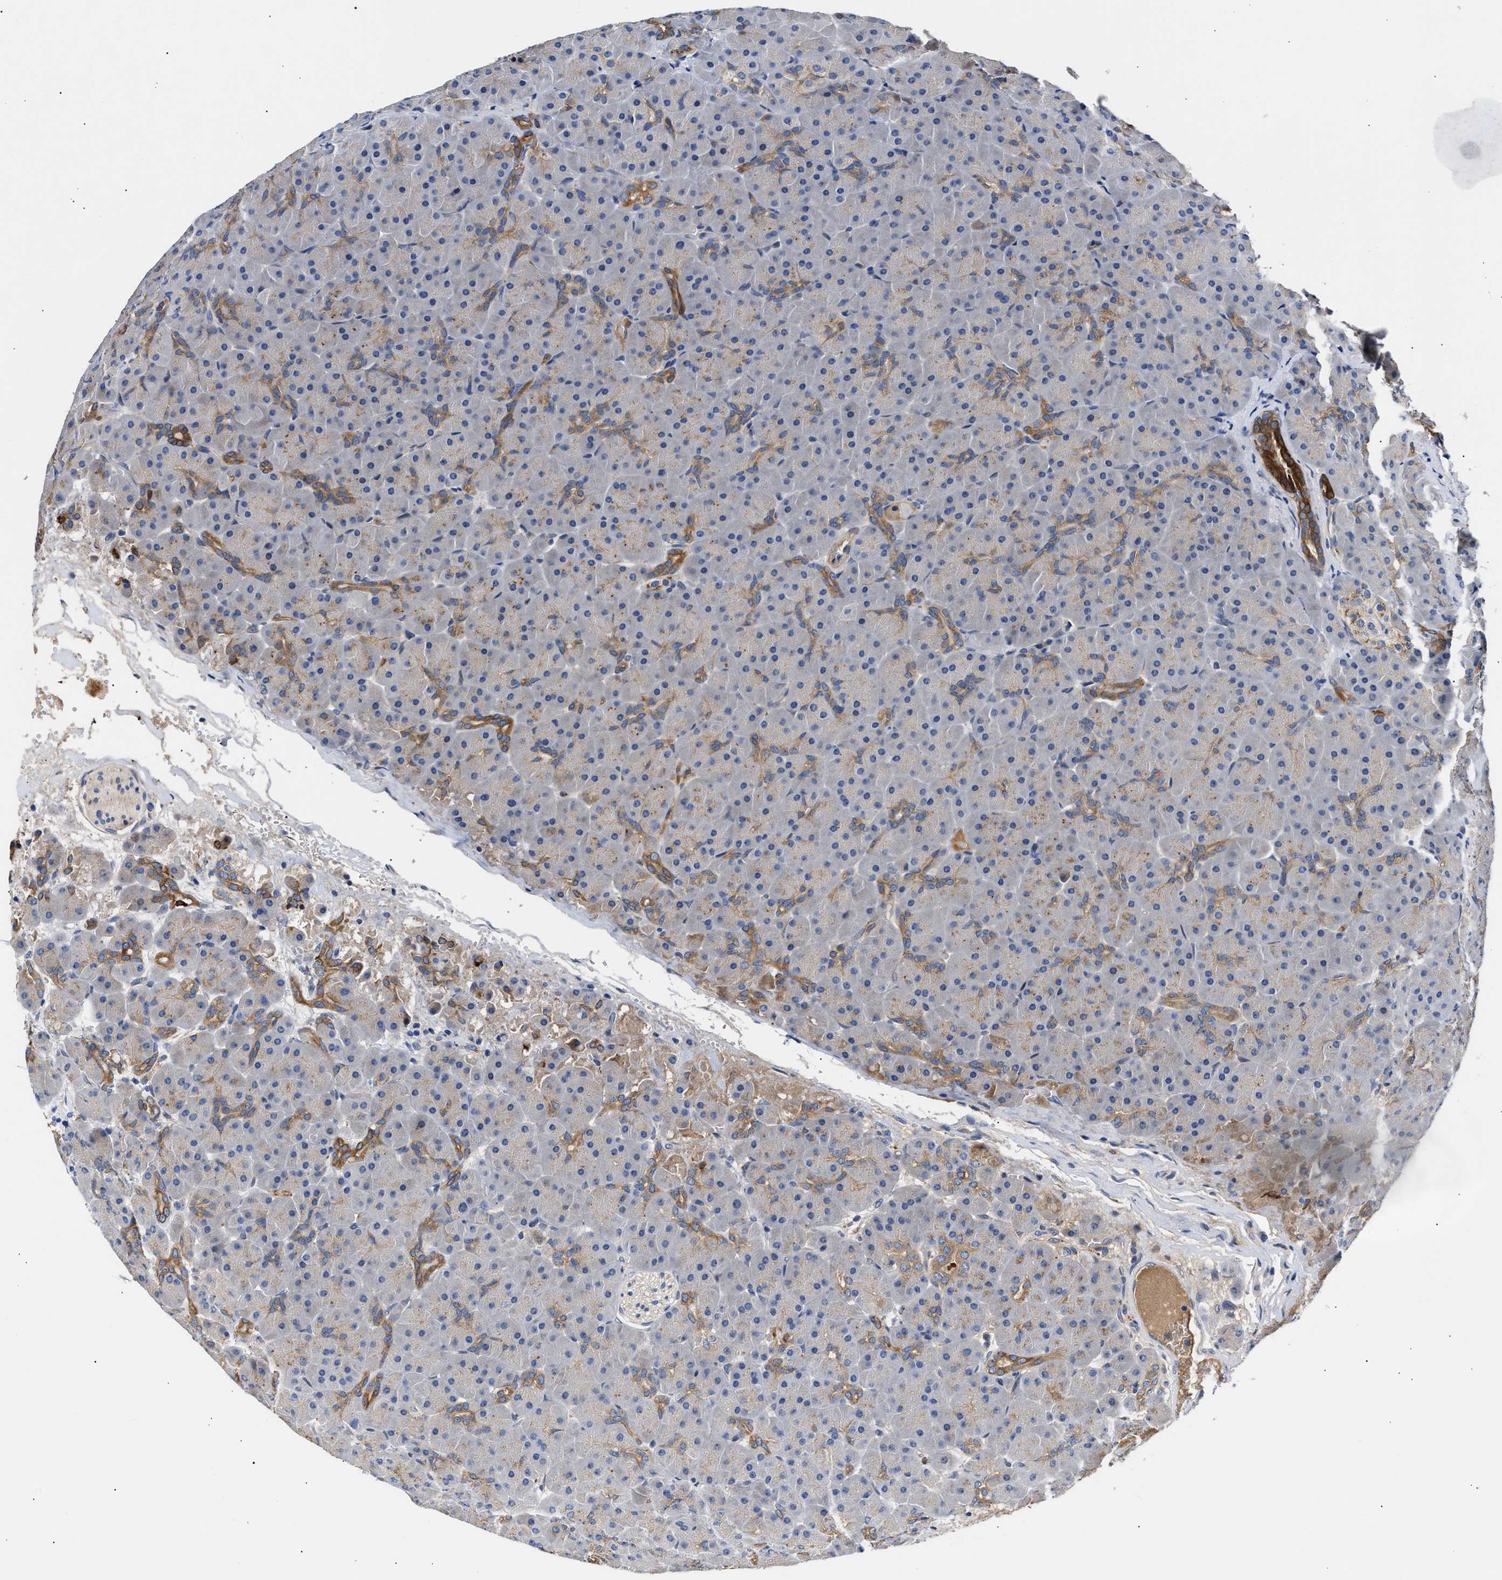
{"staining": {"intensity": "strong", "quantity": "<25%", "location": "cytoplasmic/membranous"}, "tissue": "pancreas", "cell_type": "Exocrine glandular cells", "image_type": "normal", "snomed": [{"axis": "morphology", "description": "Normal tissue, NOS"}, {"axis": "topography", "description": "Pancreas"}], "caption": "Human pancreas stained for a protein (brown) reveals strong cytoplasmic/membranous positive positivity in approximately <25% of exocrine glandular cells.", "gene": "CCDC146", "patient": {"sex": "male", "age": 66}}